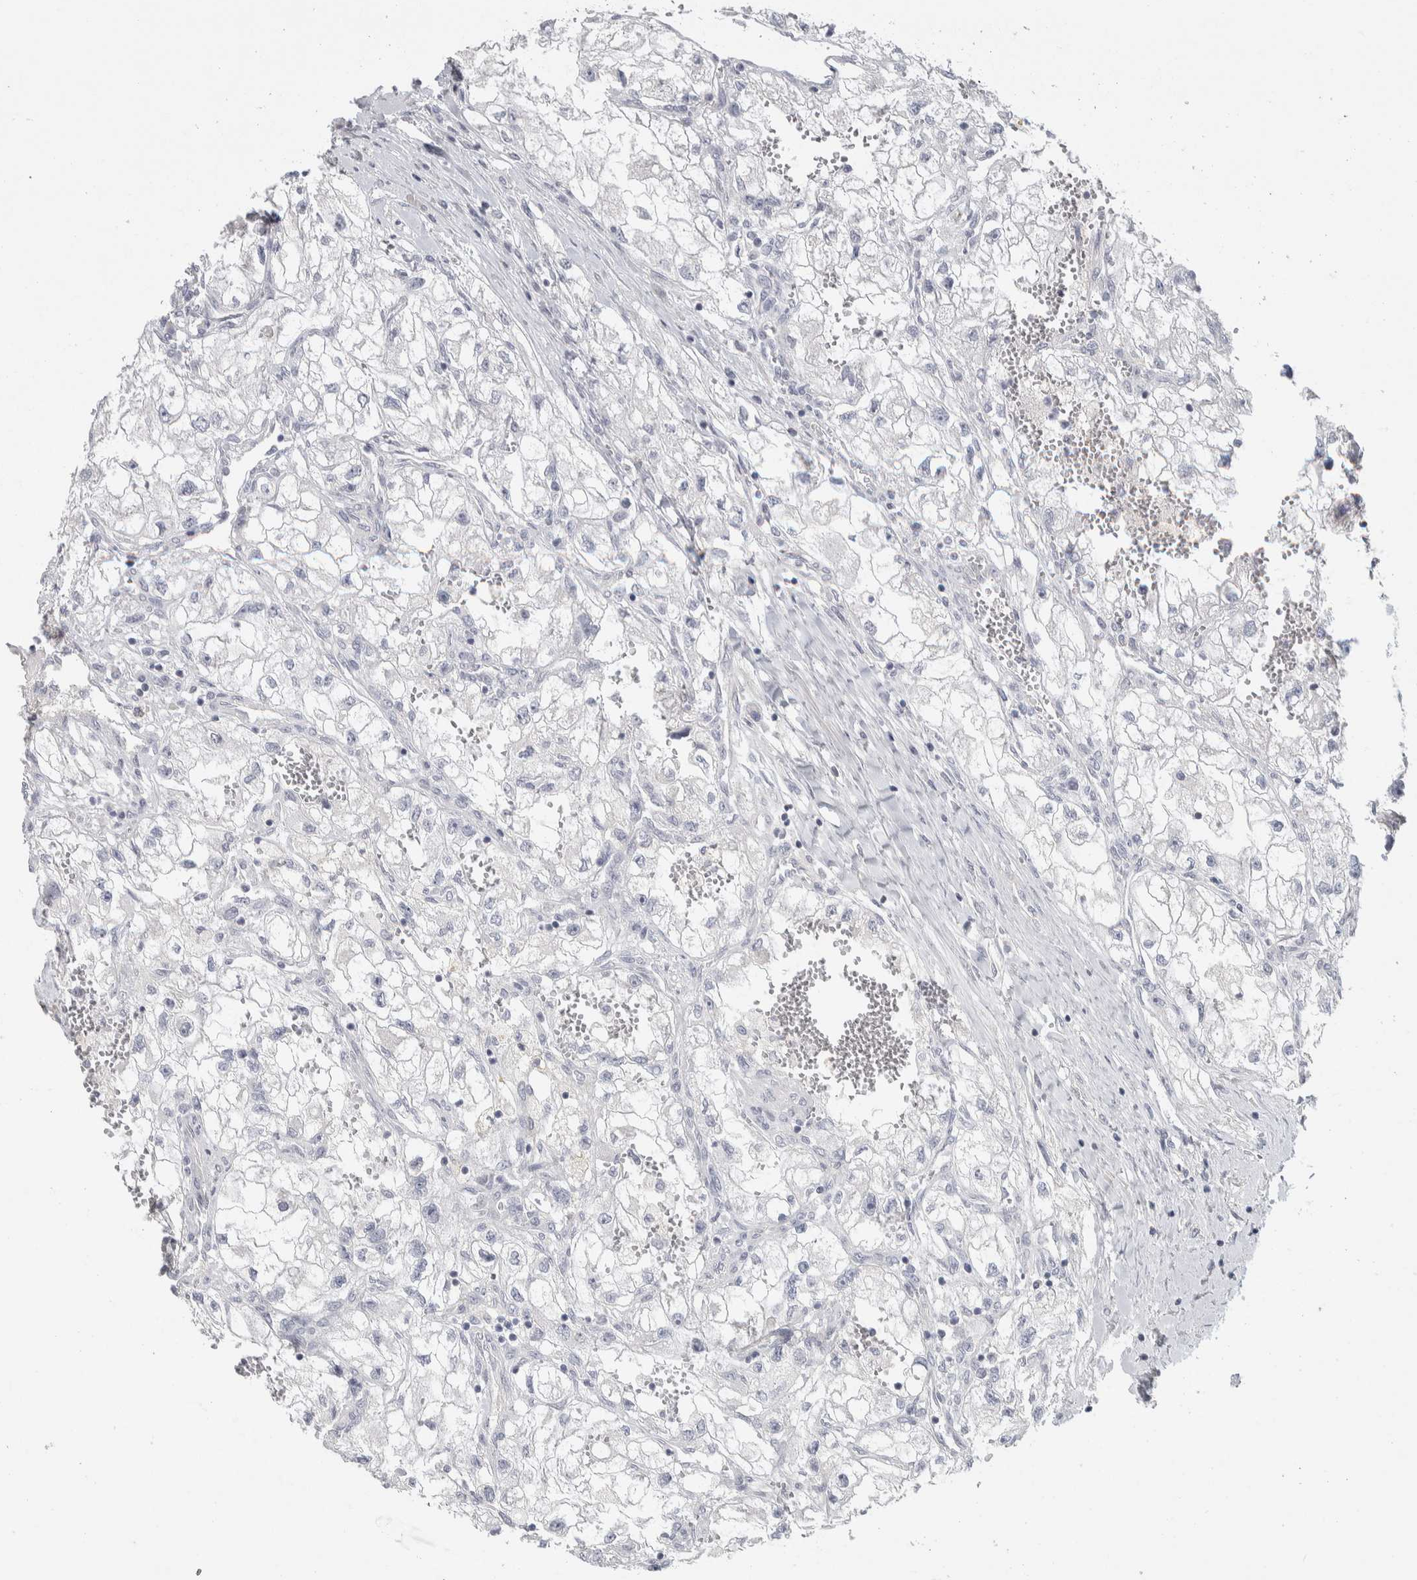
{"staining": {"intensity": "negative", "quantity": "none", "location": "none"}, "tissue": "renal cancer", "cell_type": "Tumor cells", "image_type": "cancer", "snomed": [{"axis": "morphology", "description": "Adenocarcinoma, NOS"}, {"axis": "topography", "description": "Kidney"}], "caption": "DAB immunohistochemical staining of human renal cancer displays no significant staining in tumor cells.", "gene": "DCXR", "patient": {"sex": "female", "age": 70}}